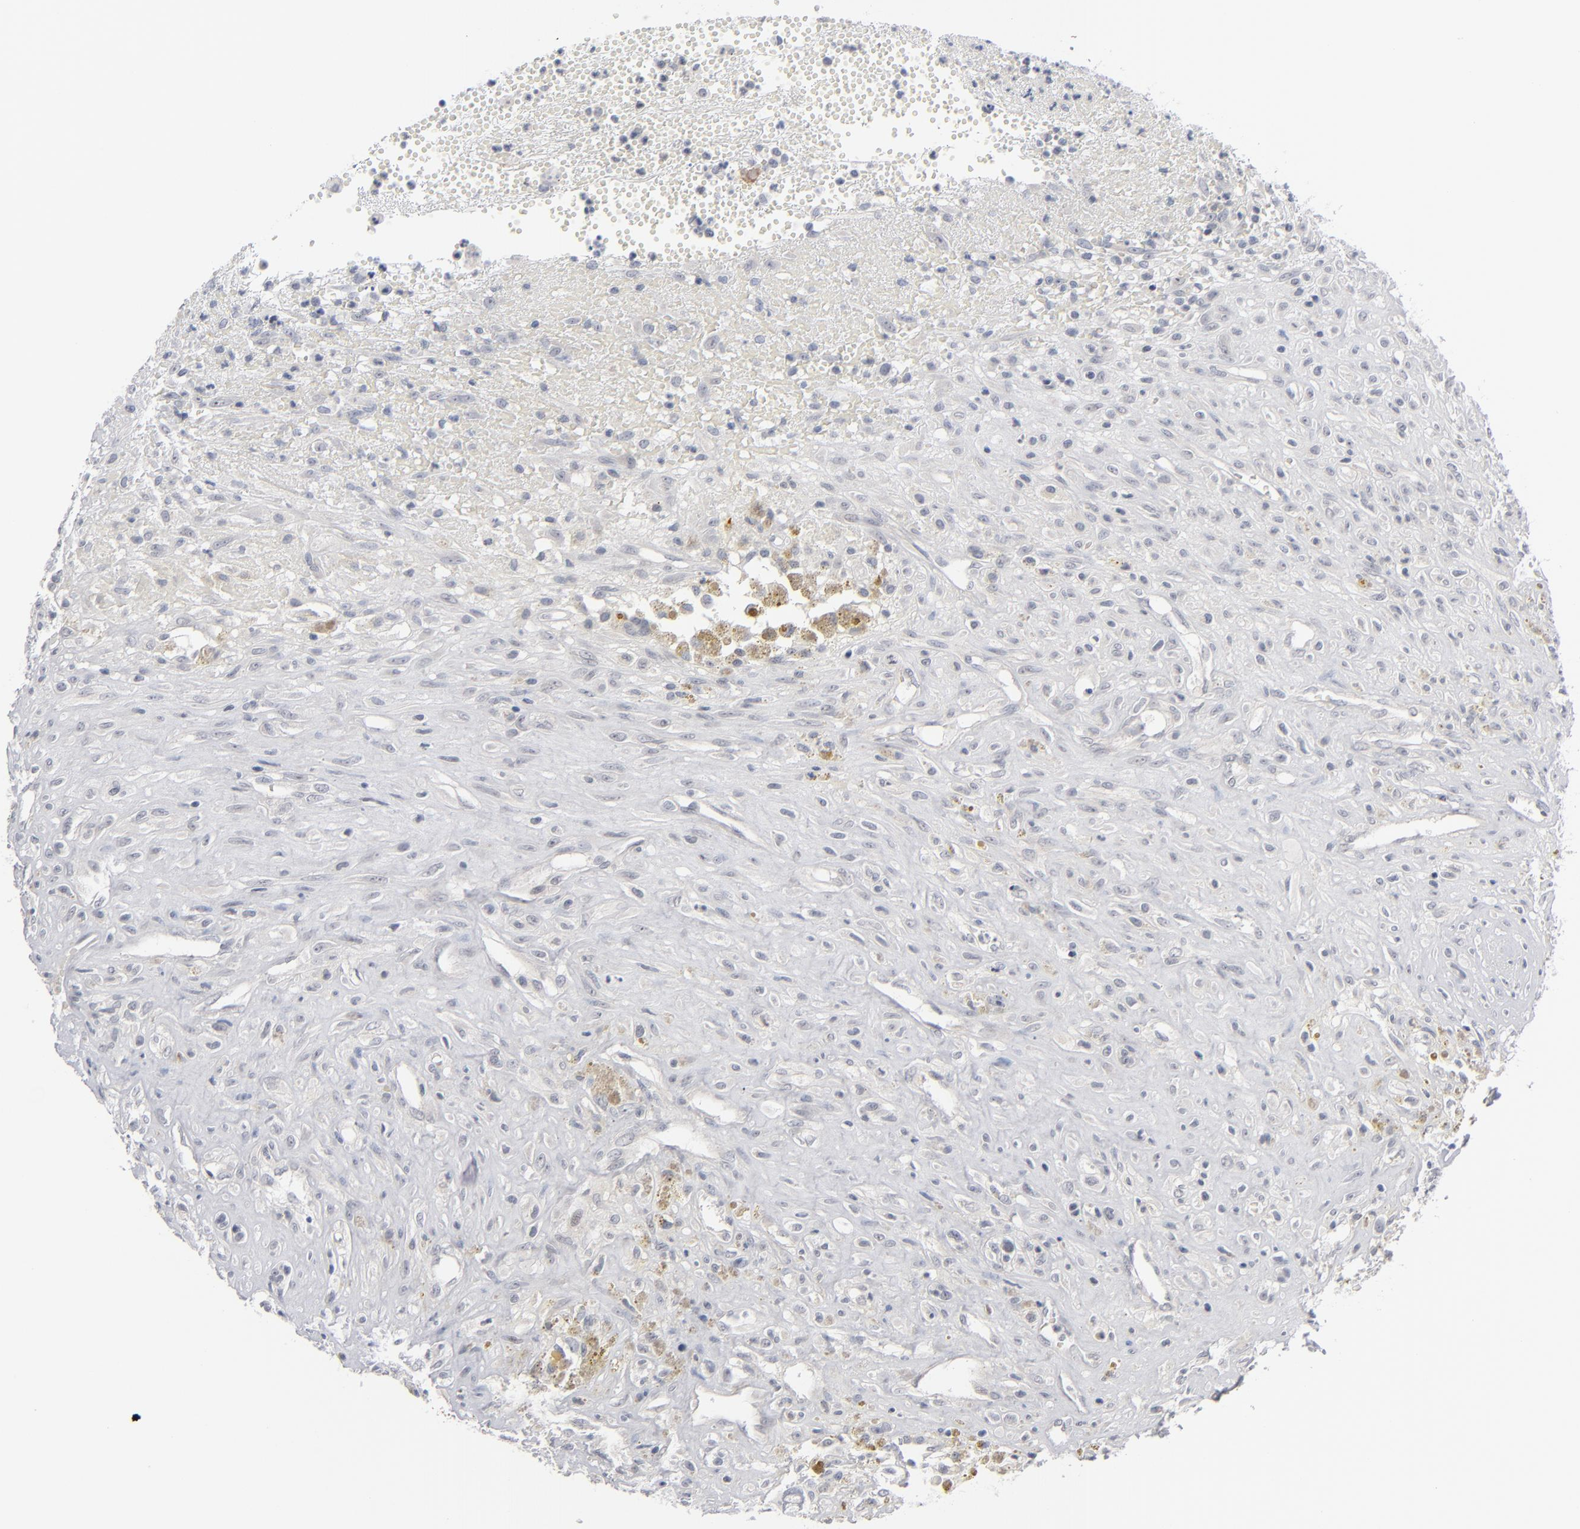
{"staining": {"intensity": "negative", "quantity": "none", "location": "none"}, "tissue": "glioma", "cell_type": "Tumor cells", "image_type": "cancer", "snomed": [{"axis": "morphology", "description": "Glioma, malignant, High grade"}, {"axis": "topography", "description": "Brain"}], "caption": "Immunohistochemistry (IHC) histopathology image of human malignant glioma (high-grade) stained for a protein (brown), which shows no staining in tumor cells. Brightfield microscopy of immunohistochemistry (IHC) stained with DAB (3,3'-diaminobenzidine) (brown) and hematoxylin (blue), captured at high magnification.", "gene": "POF1B", "patient": {"sex": "male", "age": 66}}